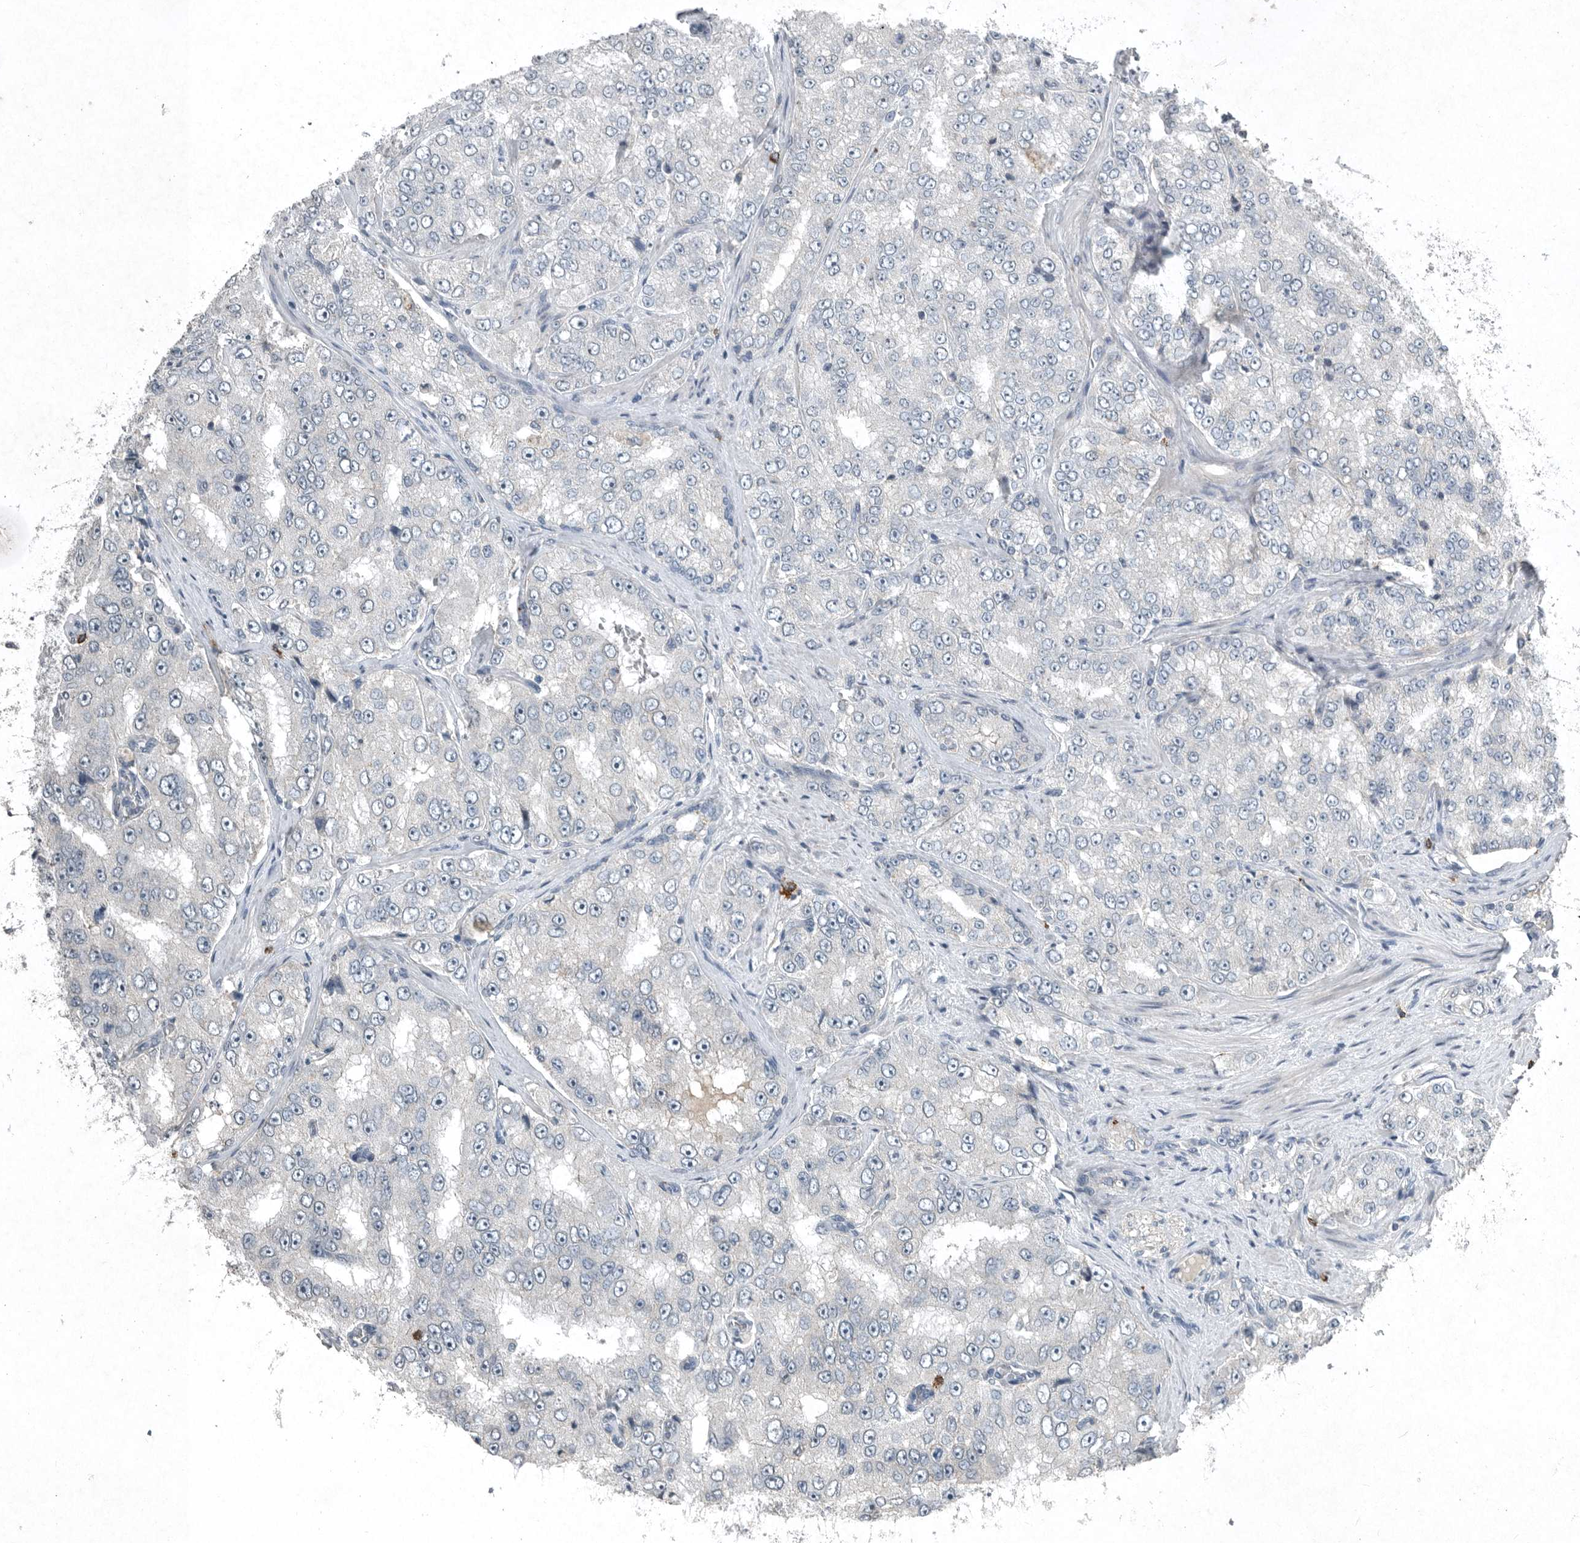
{"staining": {"intensity": "negative", "quantity": "none", "location": "none"}, "tissue": "prostate cancer", "cell_type": "Tumor cells", "image_type": "cancer", "snomed": [{"axis": "morphology", "description": "Adenocarcinoma, High grade"}, {"axis": "topography", "description": "Prostate"}], "caption": "IHC micrograph of human prostate cancer (high-grade adenocarcinoma) stained for a protein (brown), which displays no expression in tumor cells.", "gene": "IL20", "patient": {"sex": "male", "age": 58}}